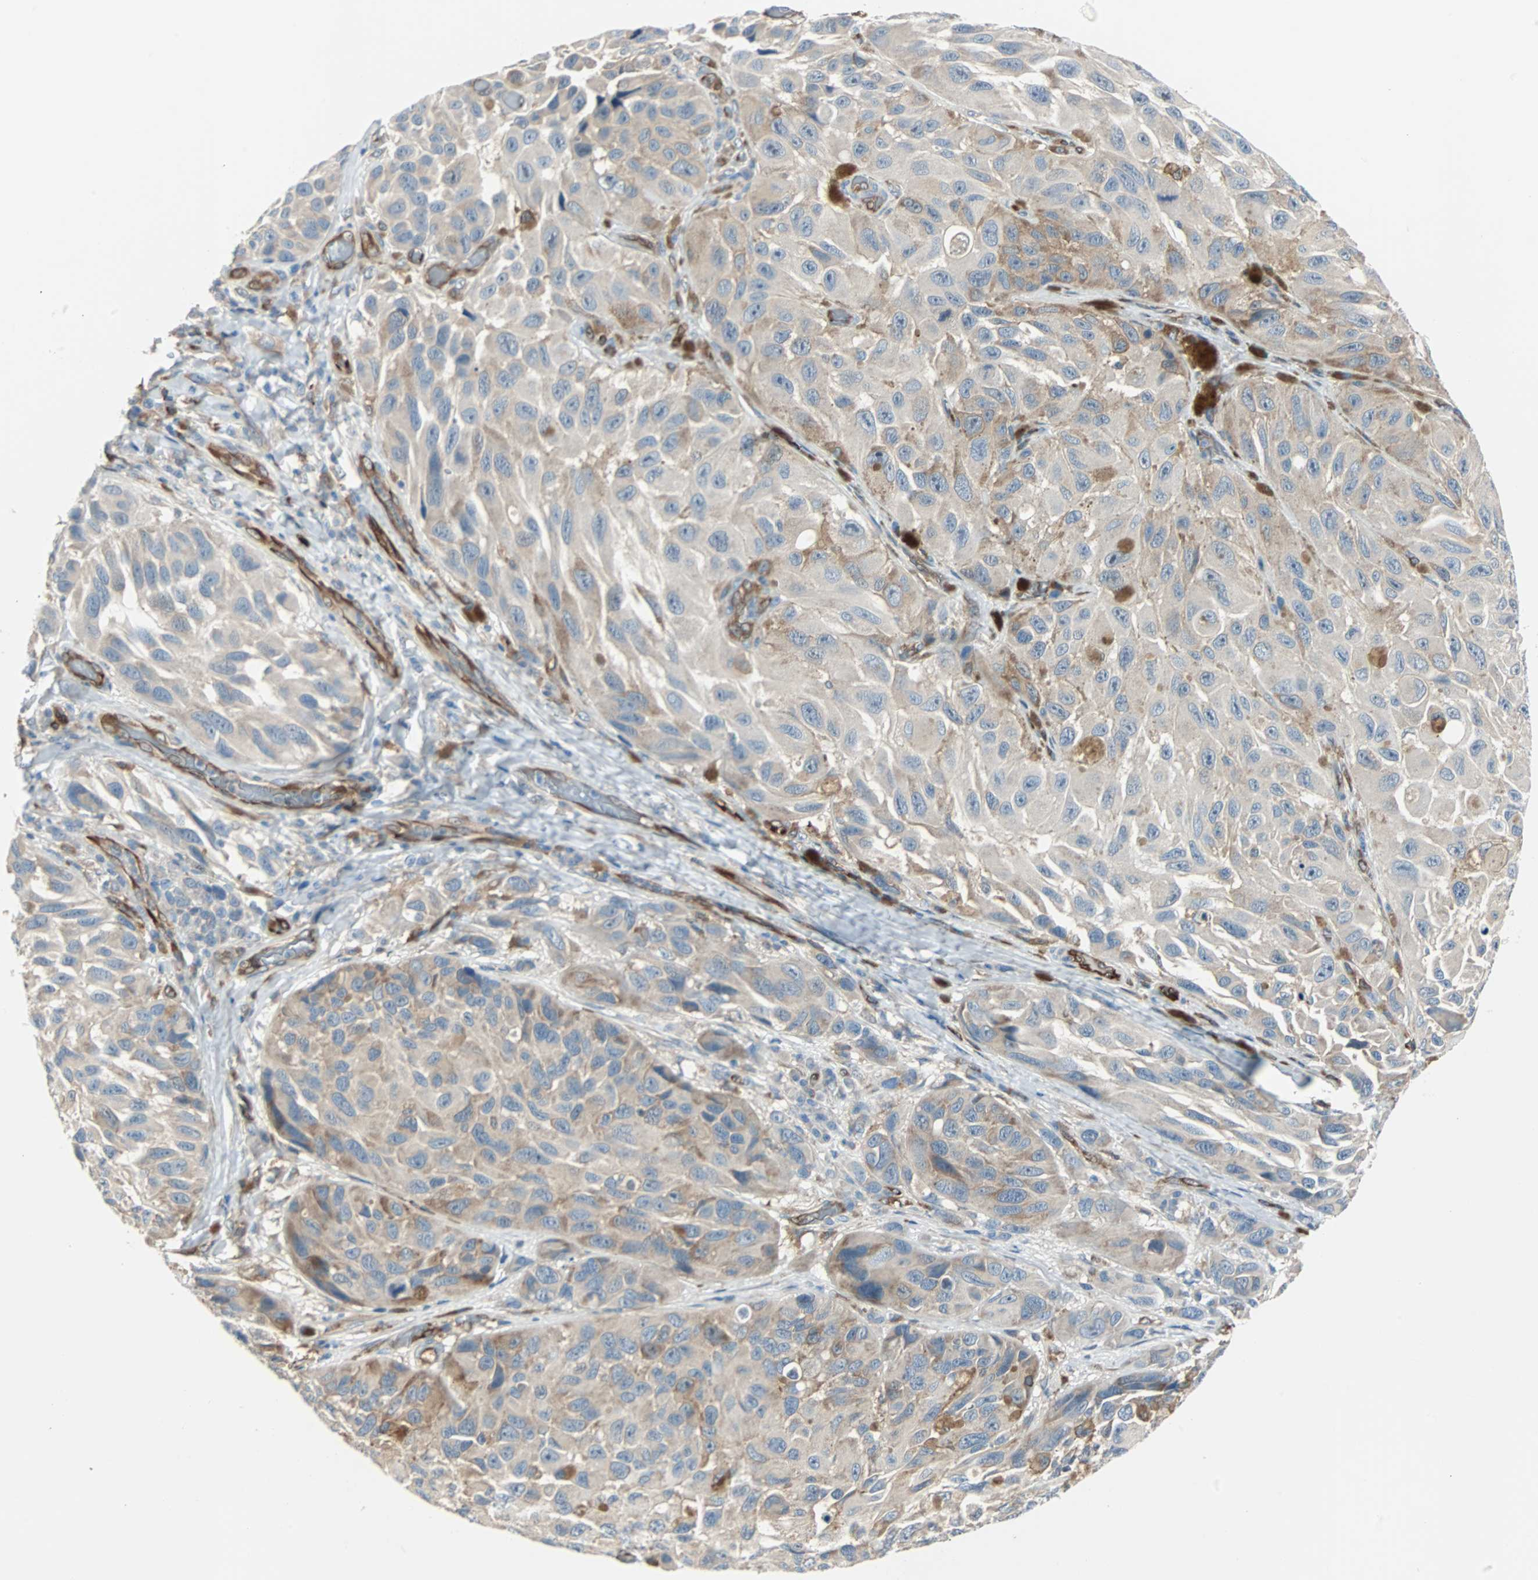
{"staining": {"intensity": "moderate", "quantity": ">75%", "location": "cytoplasmic/membranous"}, "tissue": "melanoma", "cell_type": "Tumor cells", "image_type": "cancer", "snomed": [{"axis": "morphology", "description": "Malignant melanoma, NOS"}, {"axis": "topography", "description": "Skin"}], "caption": "Tumor cells show medium levels of moderate cytoplasmic/membranous staining in about >75% of cells in malignant melanoma.", "gene": "SWAP70", "patient": {"sex": "female", "age": 73}}